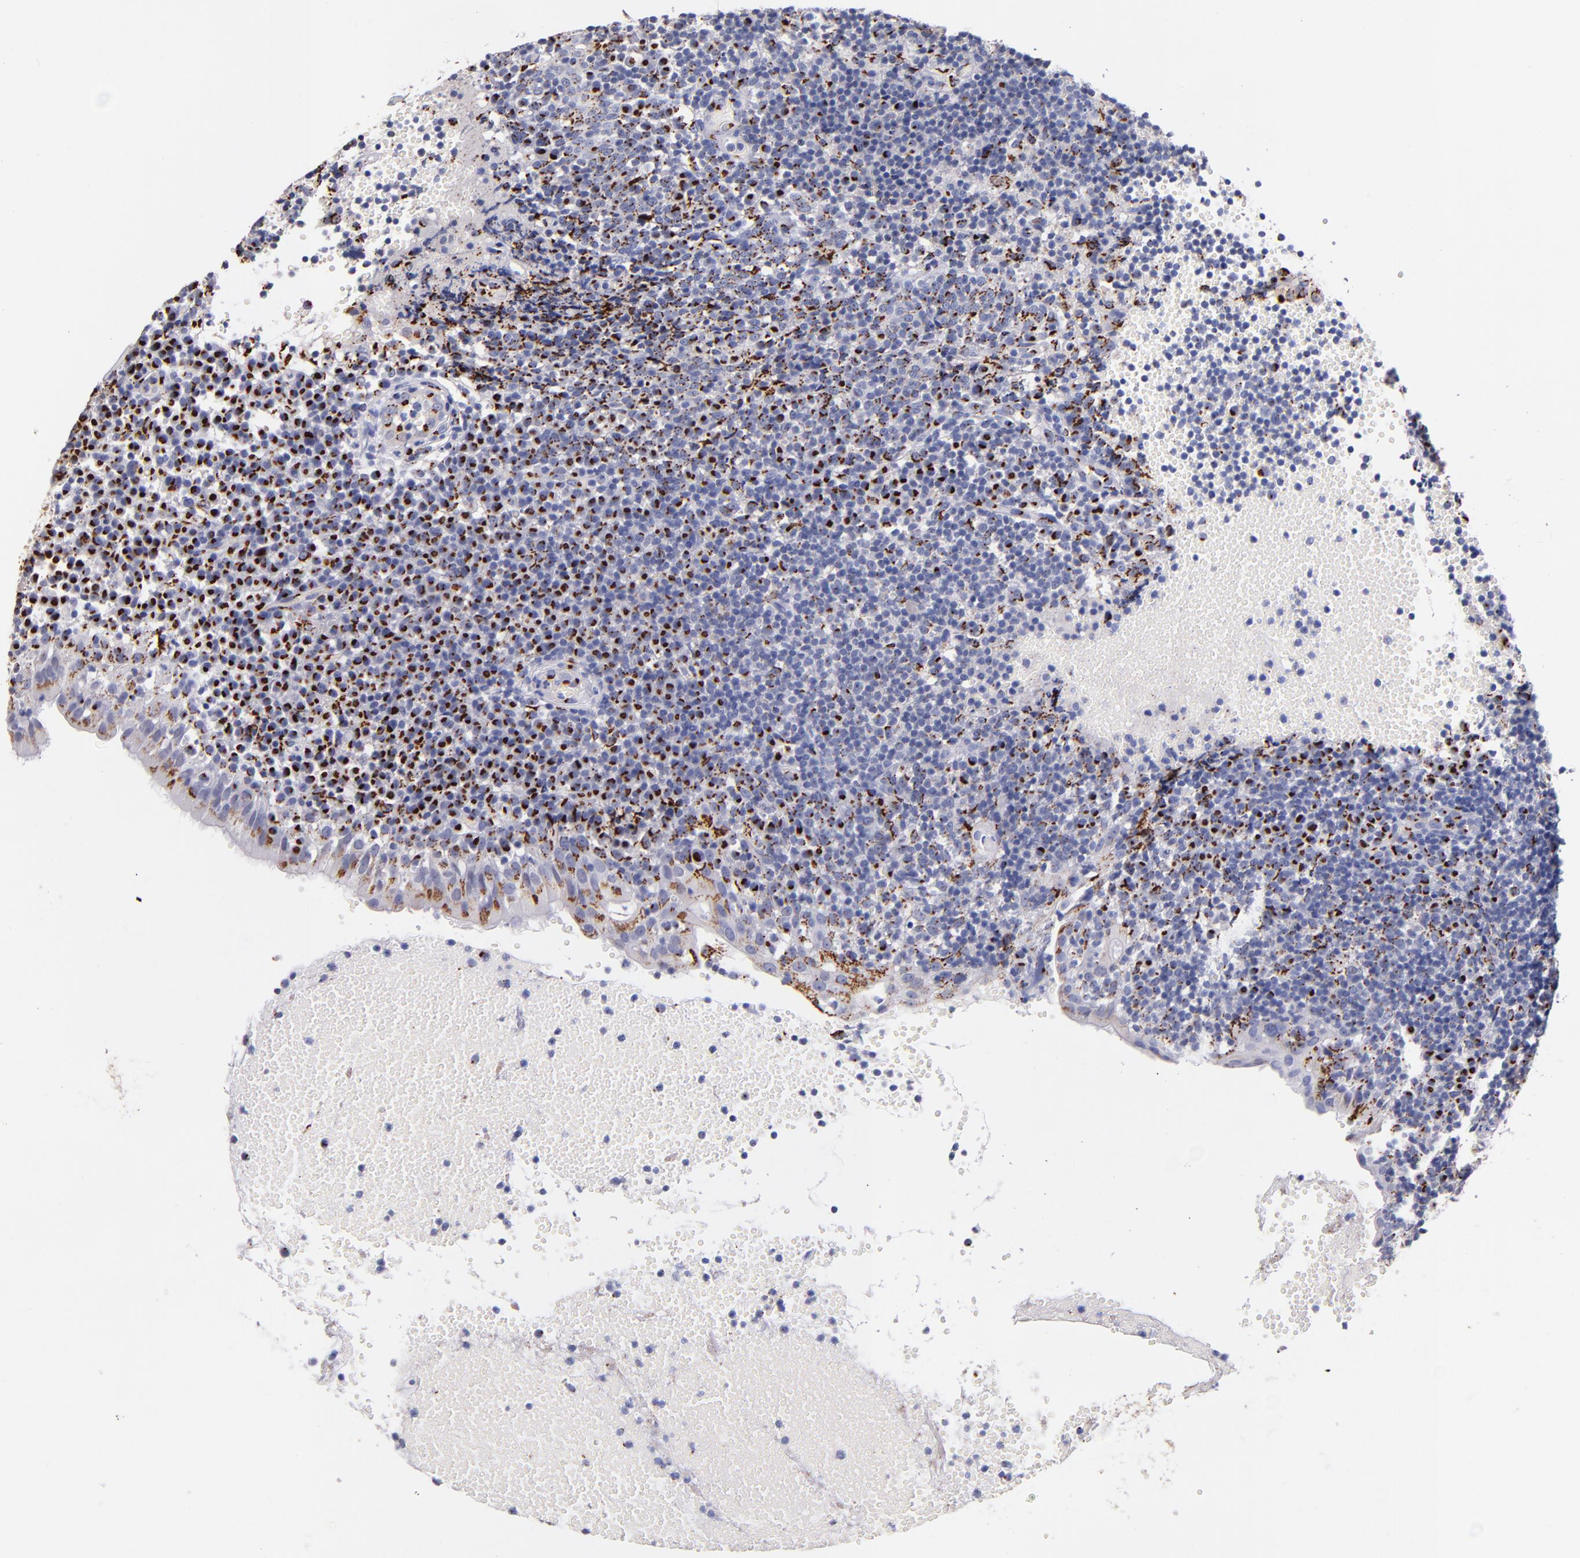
{"staining": {"intensity": "strong", "quantity": "25%-75%", "location": "cytoplasmic/membranous,nuclear"}, "tissue": "tonsil", "cell_type": "Germinal center cells", "image_type": "normal", "snomed": [{"axis": "morphology", "description": "Normal tissue, NOS"}, {"axis": "topography", "description": "Tonsil"}], "caption": "The immunohistochemical stain highlights strong cytoplasmic/membranous,nuclear staining in germinal center cells of unremarkable tonsil. (brown staining indicates protein expression, while blue staining denotes nuclei).", "gene": "GOLIM4", "patient": {"sex": "female", "age": 40}}